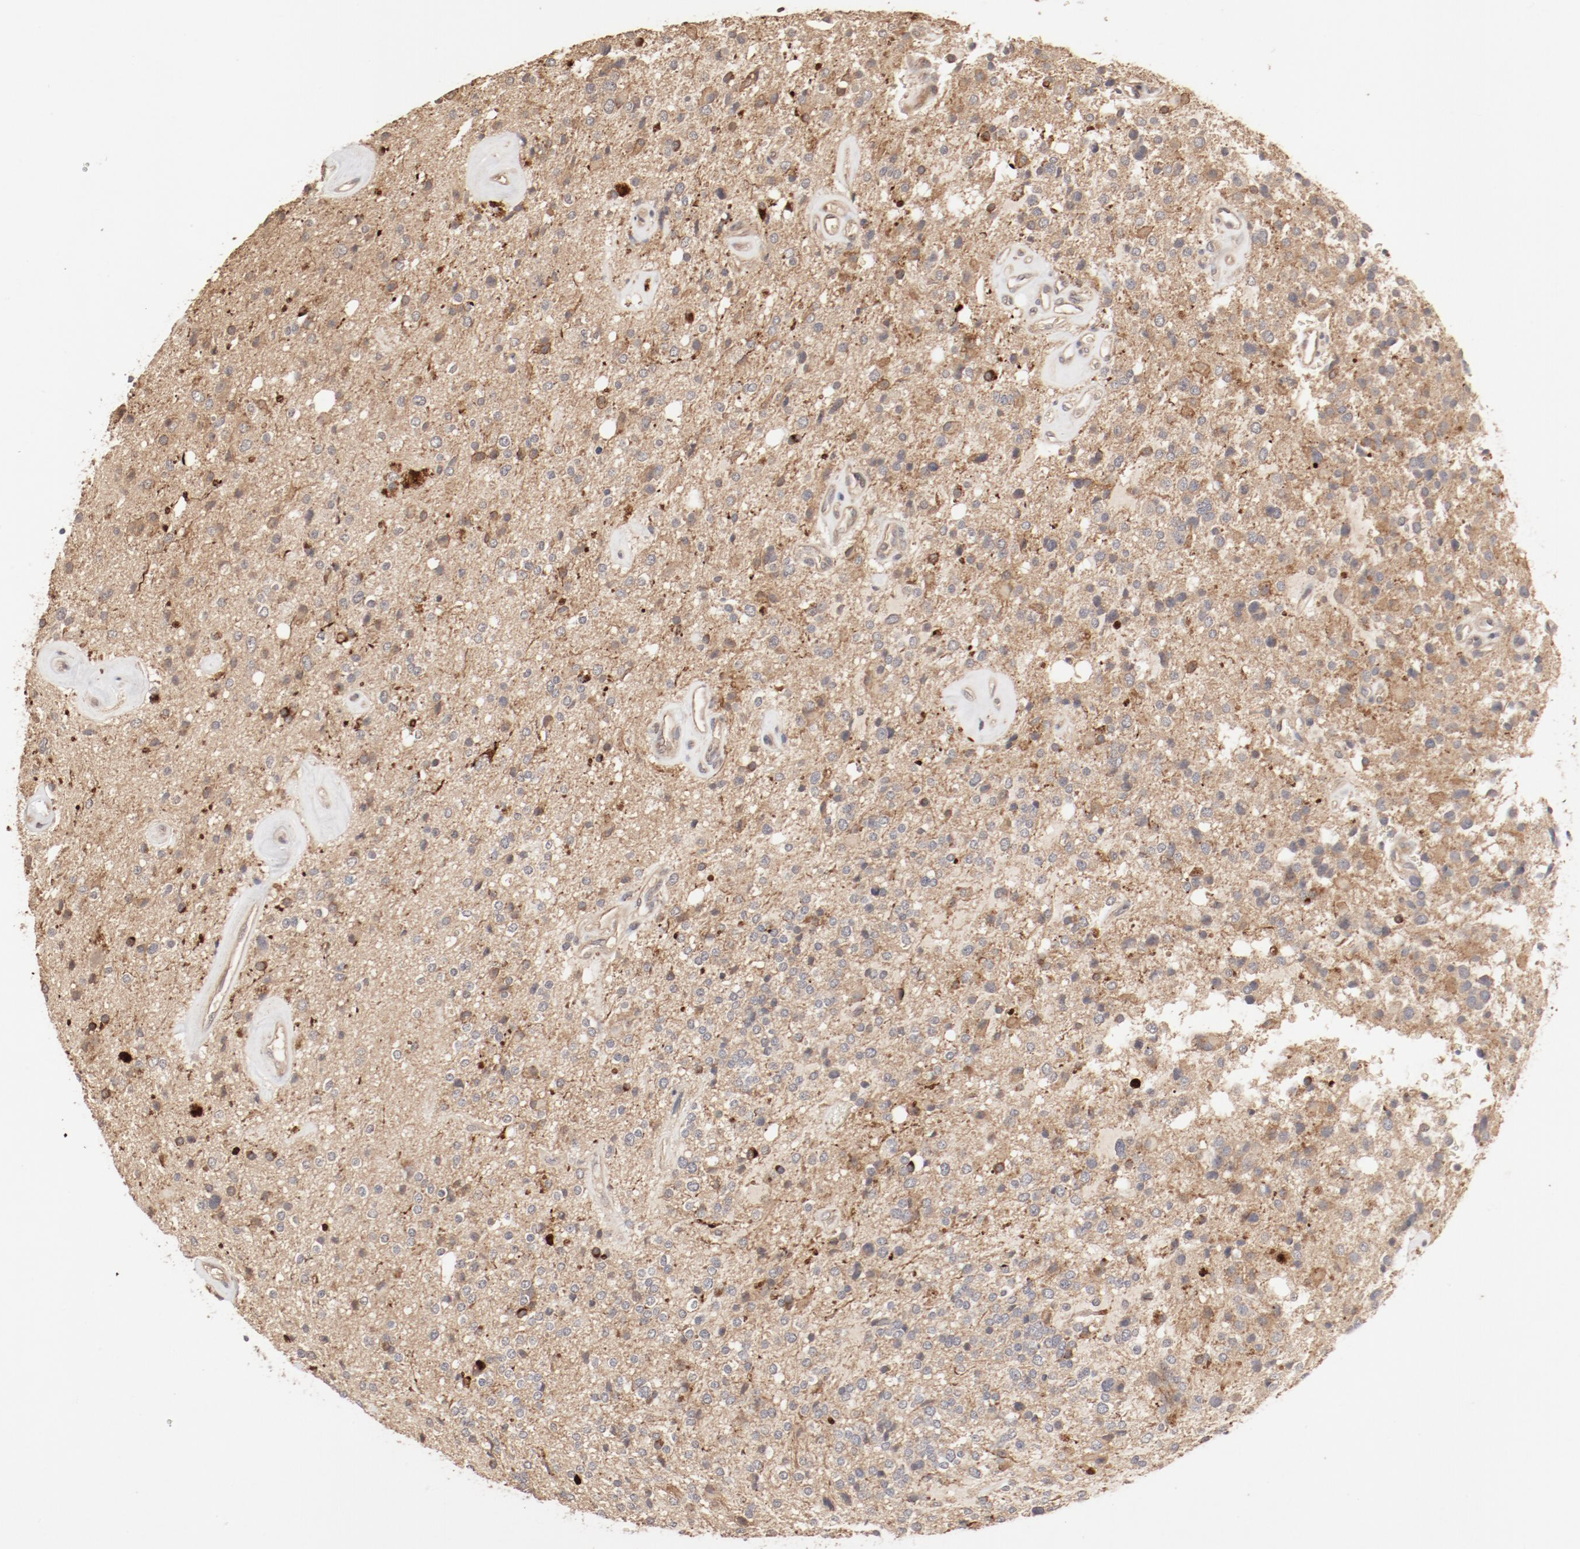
{"staining": {"intensity": "moderate", "quantity": ">75%", "location": "cytoplasmic/membranous"}, "tissue": "glioma", "cell_type": "Tumor cells", "image_type": "cancer", "snomed": [{"axis": "morphology", "description": "Glioma, malignant, High grade"}, {"axis": "topography", "description": "Brain"}], "caption": "Glioma stained with immunohistochemistry (IHC) exhibits moderate cytoplasmic/membranous staining in approximately >75% of tumor cells.", "gene": "IL3RA", "patient": {"sex": "male", "age": 47}}